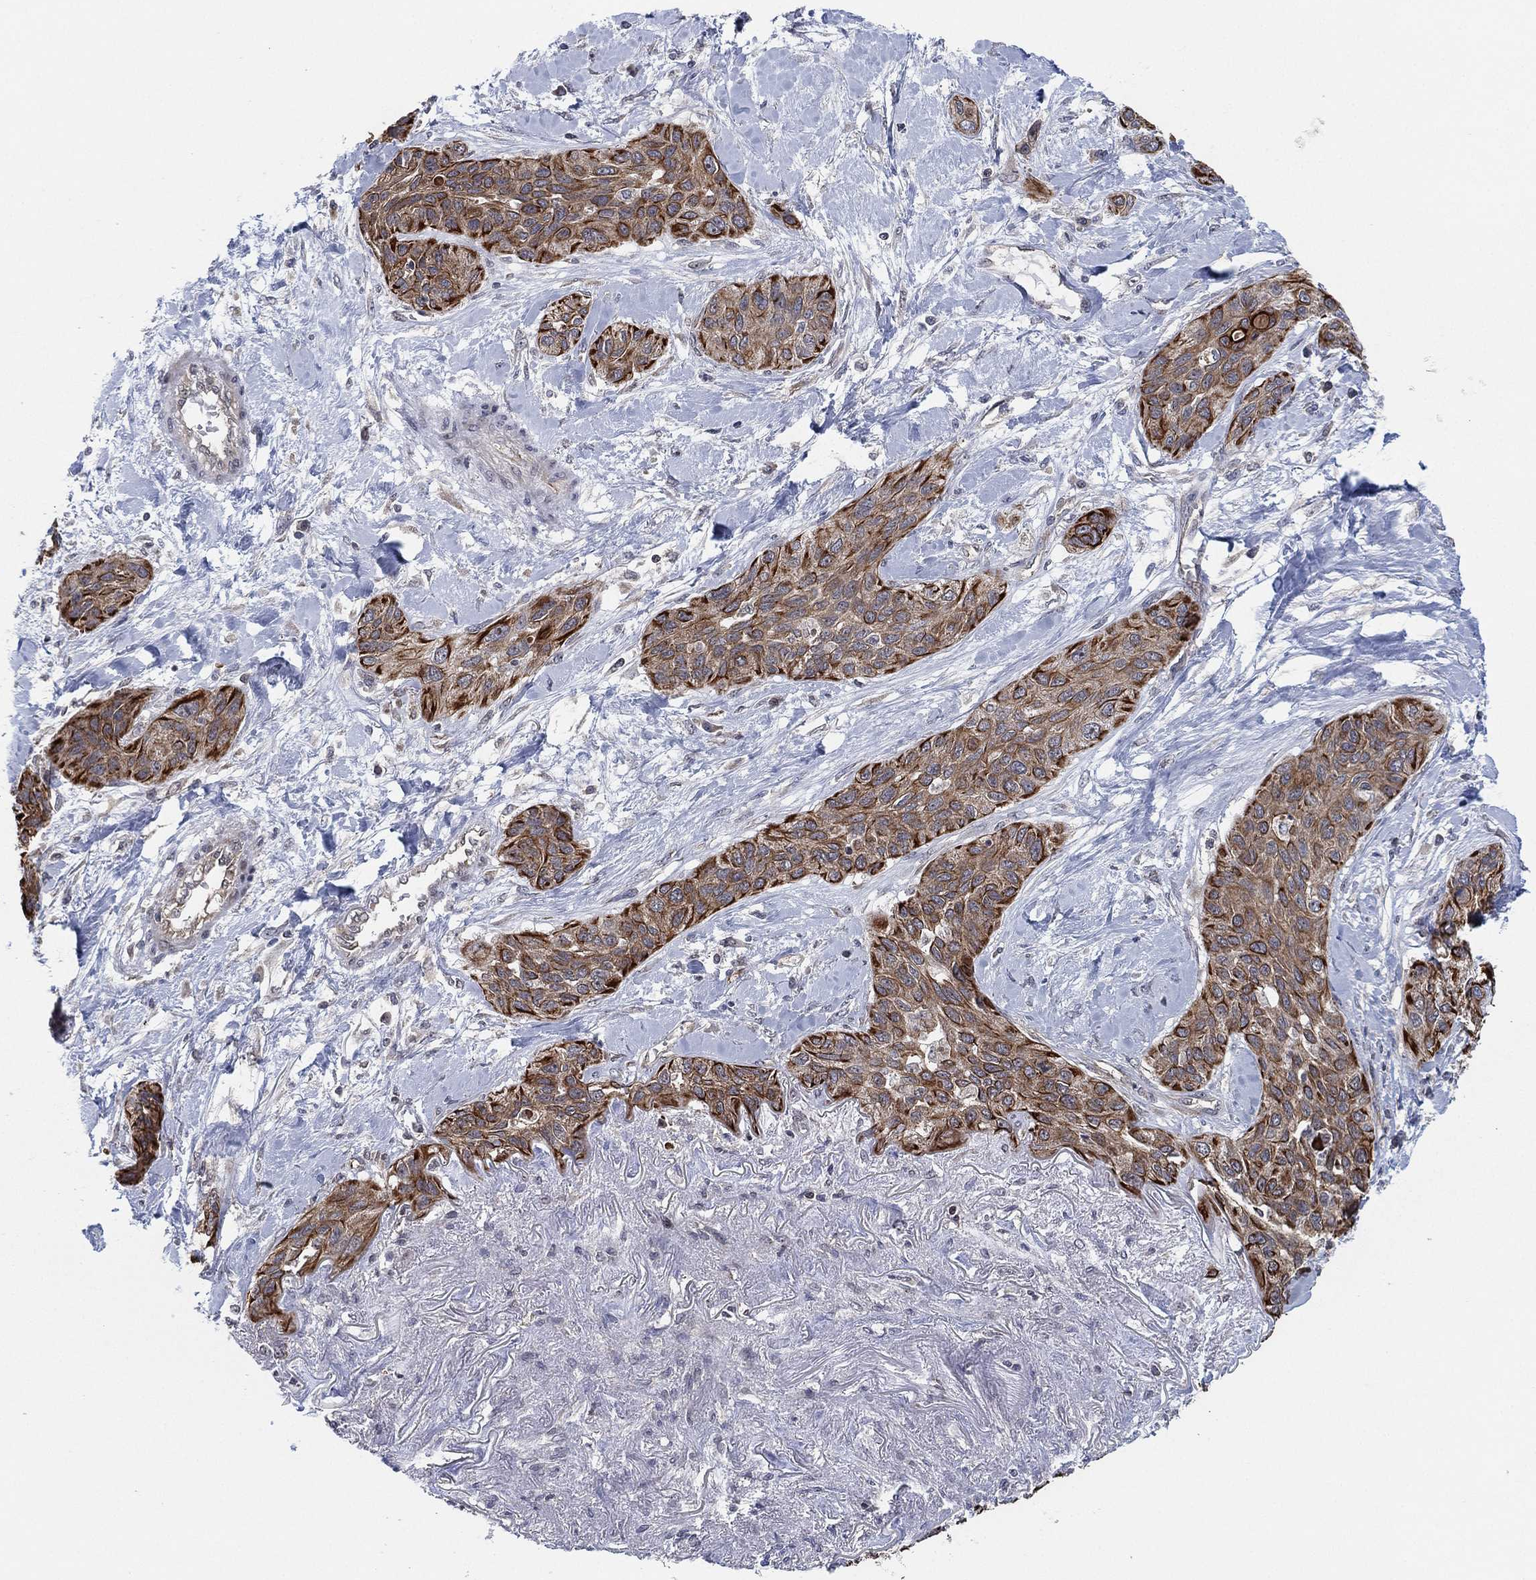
{"staining": {"intensity": "strong", "quantity": "25%-75%", "location": "cytoplasmic/membranous"}, "tissue": "lung cancer", "cell_type": "Tumor cells", "image_type": "cancer", "snomed": [{"axis": "morphology", "description": "Squamous cell carcinoma, NOS"}, {"axis": "topography", "description": "Lung"}], "caption": "Immunohistochemical staining of lung squamous cell carcinoma exhibits high levels of strong cytoplasmic/membranous protein expression in approximately 25%-75% of tumor cells. (DAB = brown stain, brightfield microscopy at high magnification).", "gene": "TMCO1", "patient": {"sex": "female", "age": 70}}